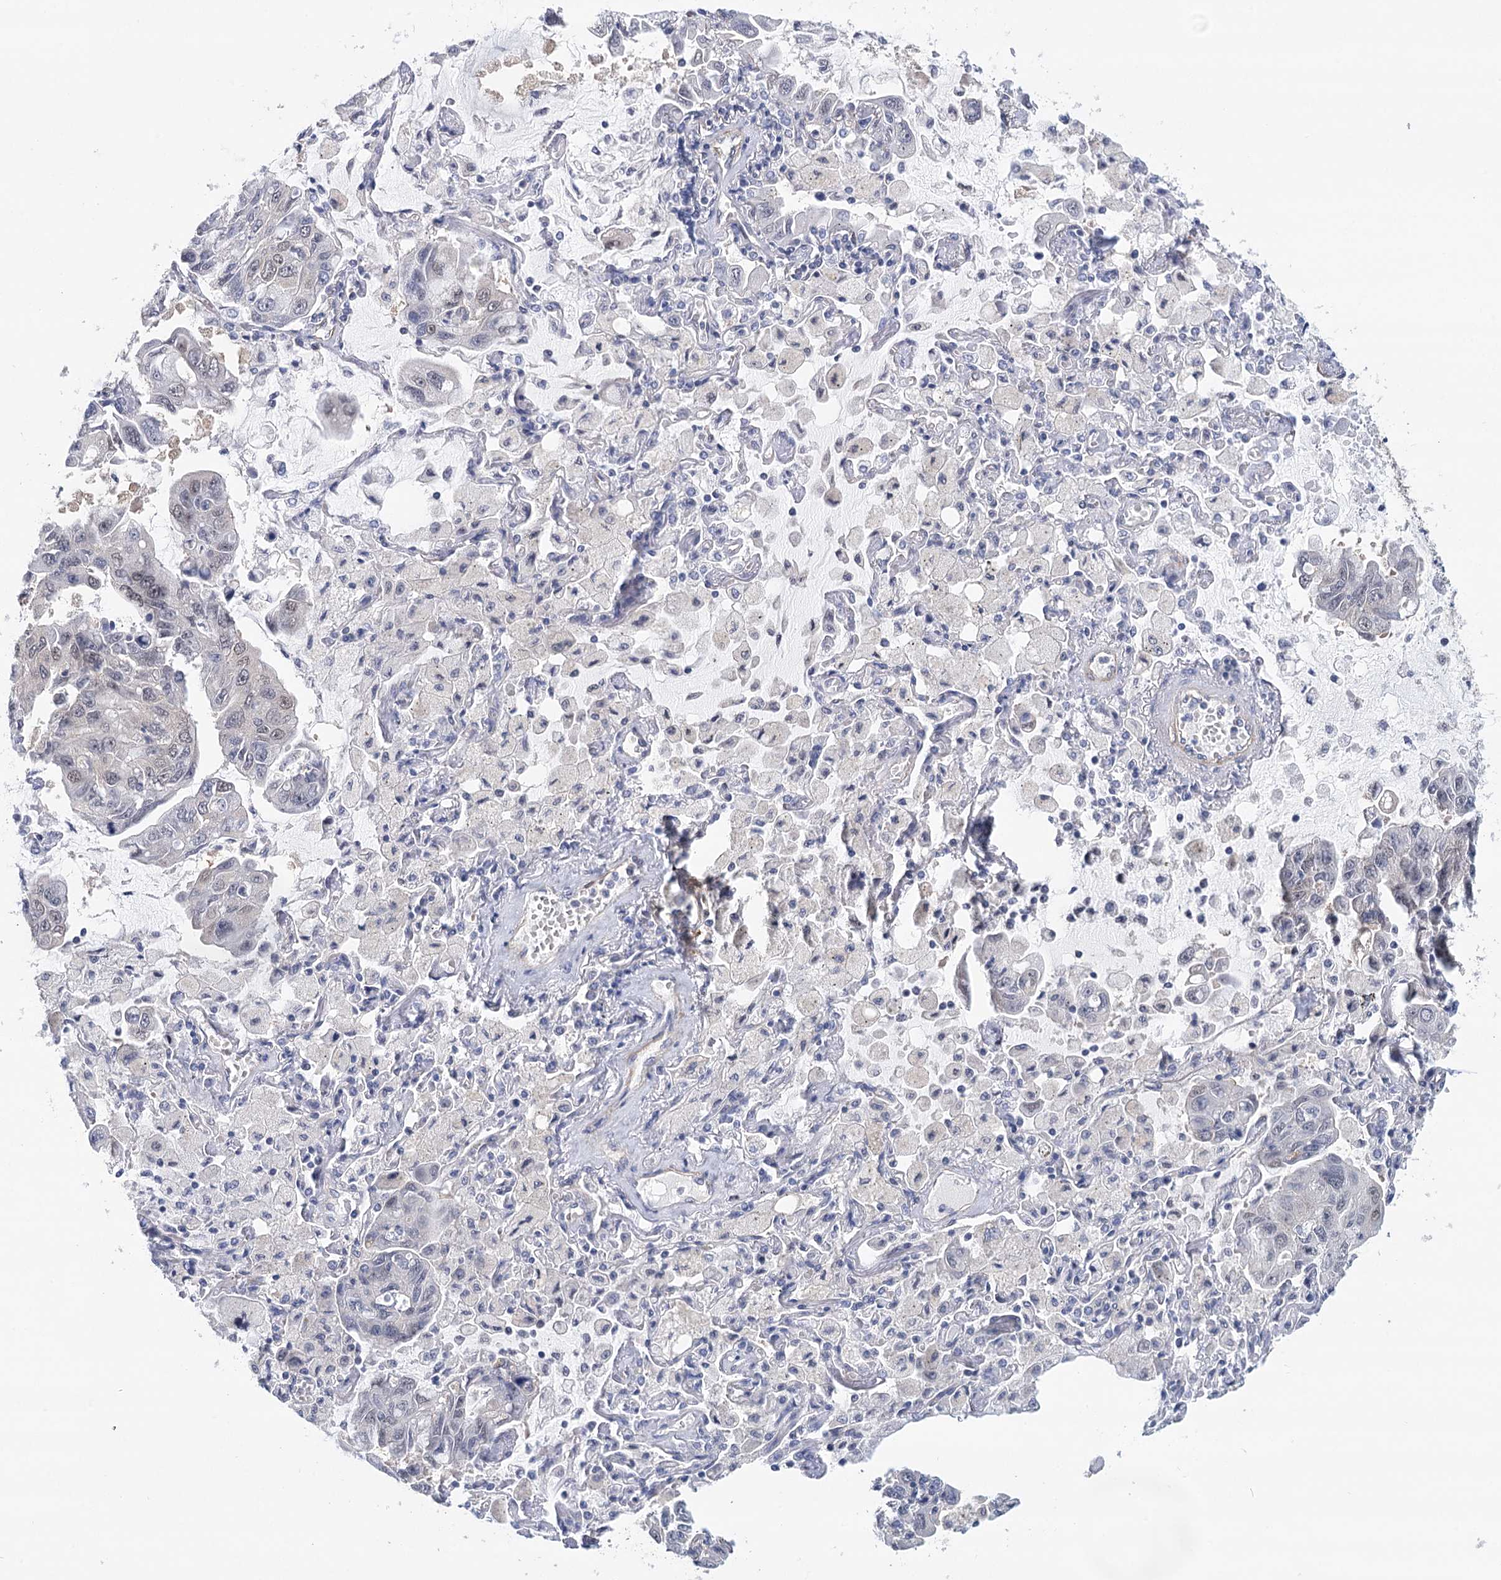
{"staining": {"intensity": "negative", "quantity": "none", "location": "none"}, "tissue": "lung cancer", "cell_type": "Tumor cells", "image_type": "cancer", "snomed": [{"axis": "morphology", "description": "Adenocarcinoma, NOS"}, {"axis": "topography", "description": "Lung"}], "caption": "Immunohistochemistry micrograph of neoplastic tissue: adenocarcinoma (lung) stained with DAB reveals no significant protein positivity in tumor cells.", "gene": "PPP2R5B", "patient": {"sex": "male", "age": 64}}